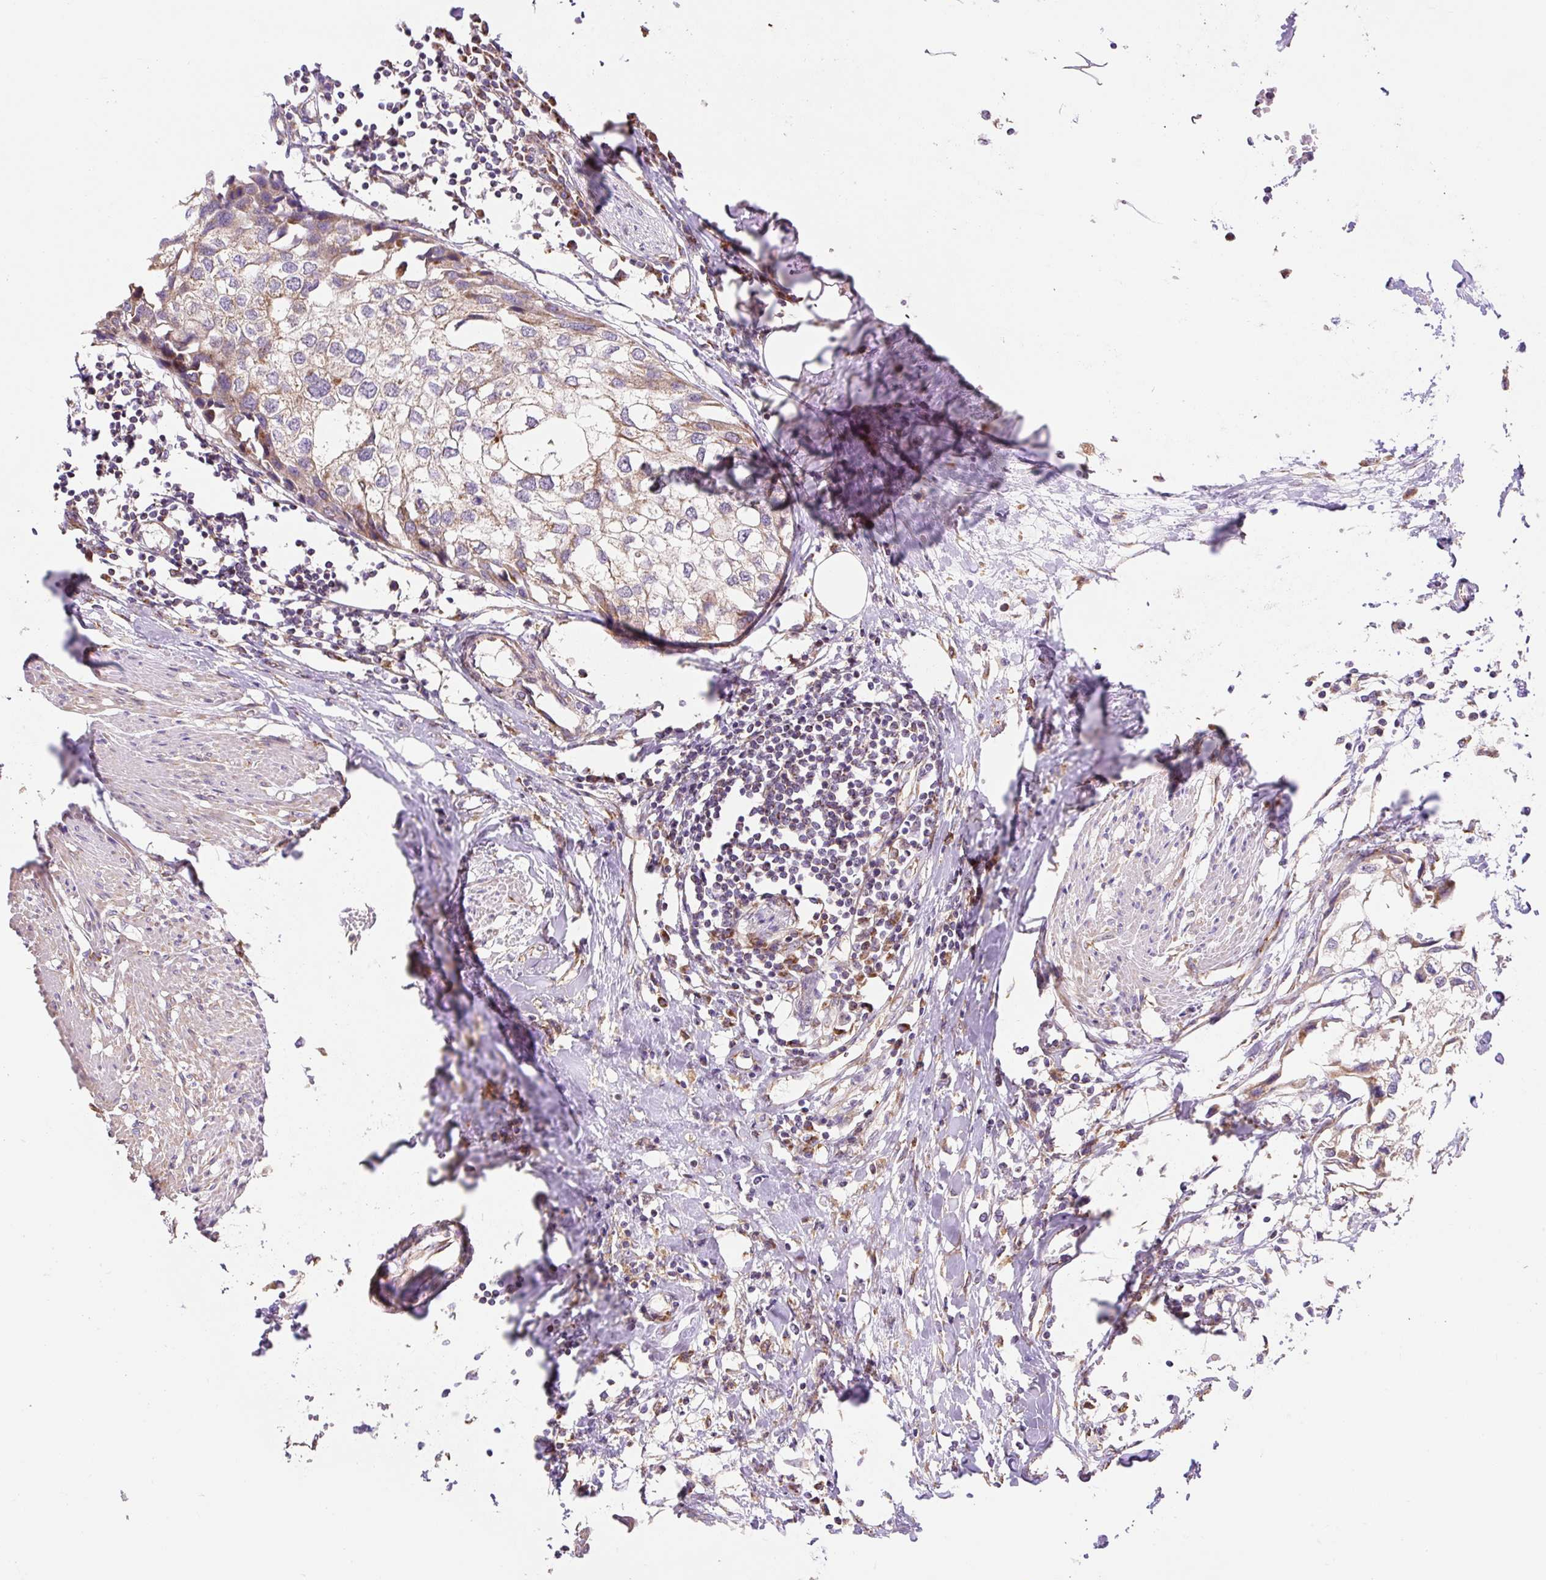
{"staining": {"intensity": "moderate", "quantity": "<25%", "location": "cytoplasmic/membranous"}, "tissue": "urothelial cancer", "cell_type": "Tumor cells", "image_type": "cancer", "snomed": [{"axis": "morphology", "description": "Urothelial carcinoma, High grade"}, {"axis": "topography", "description": "Urinary bladder"}], "caption": "Protein staining demonstrates moderate cytoplasmic/membranous expression in approximately <25% of tumor cells in urothelial carcinoma (high-grade).", "gene": "TRIAP1", "patient": {"sex": "male", "age": 64}}